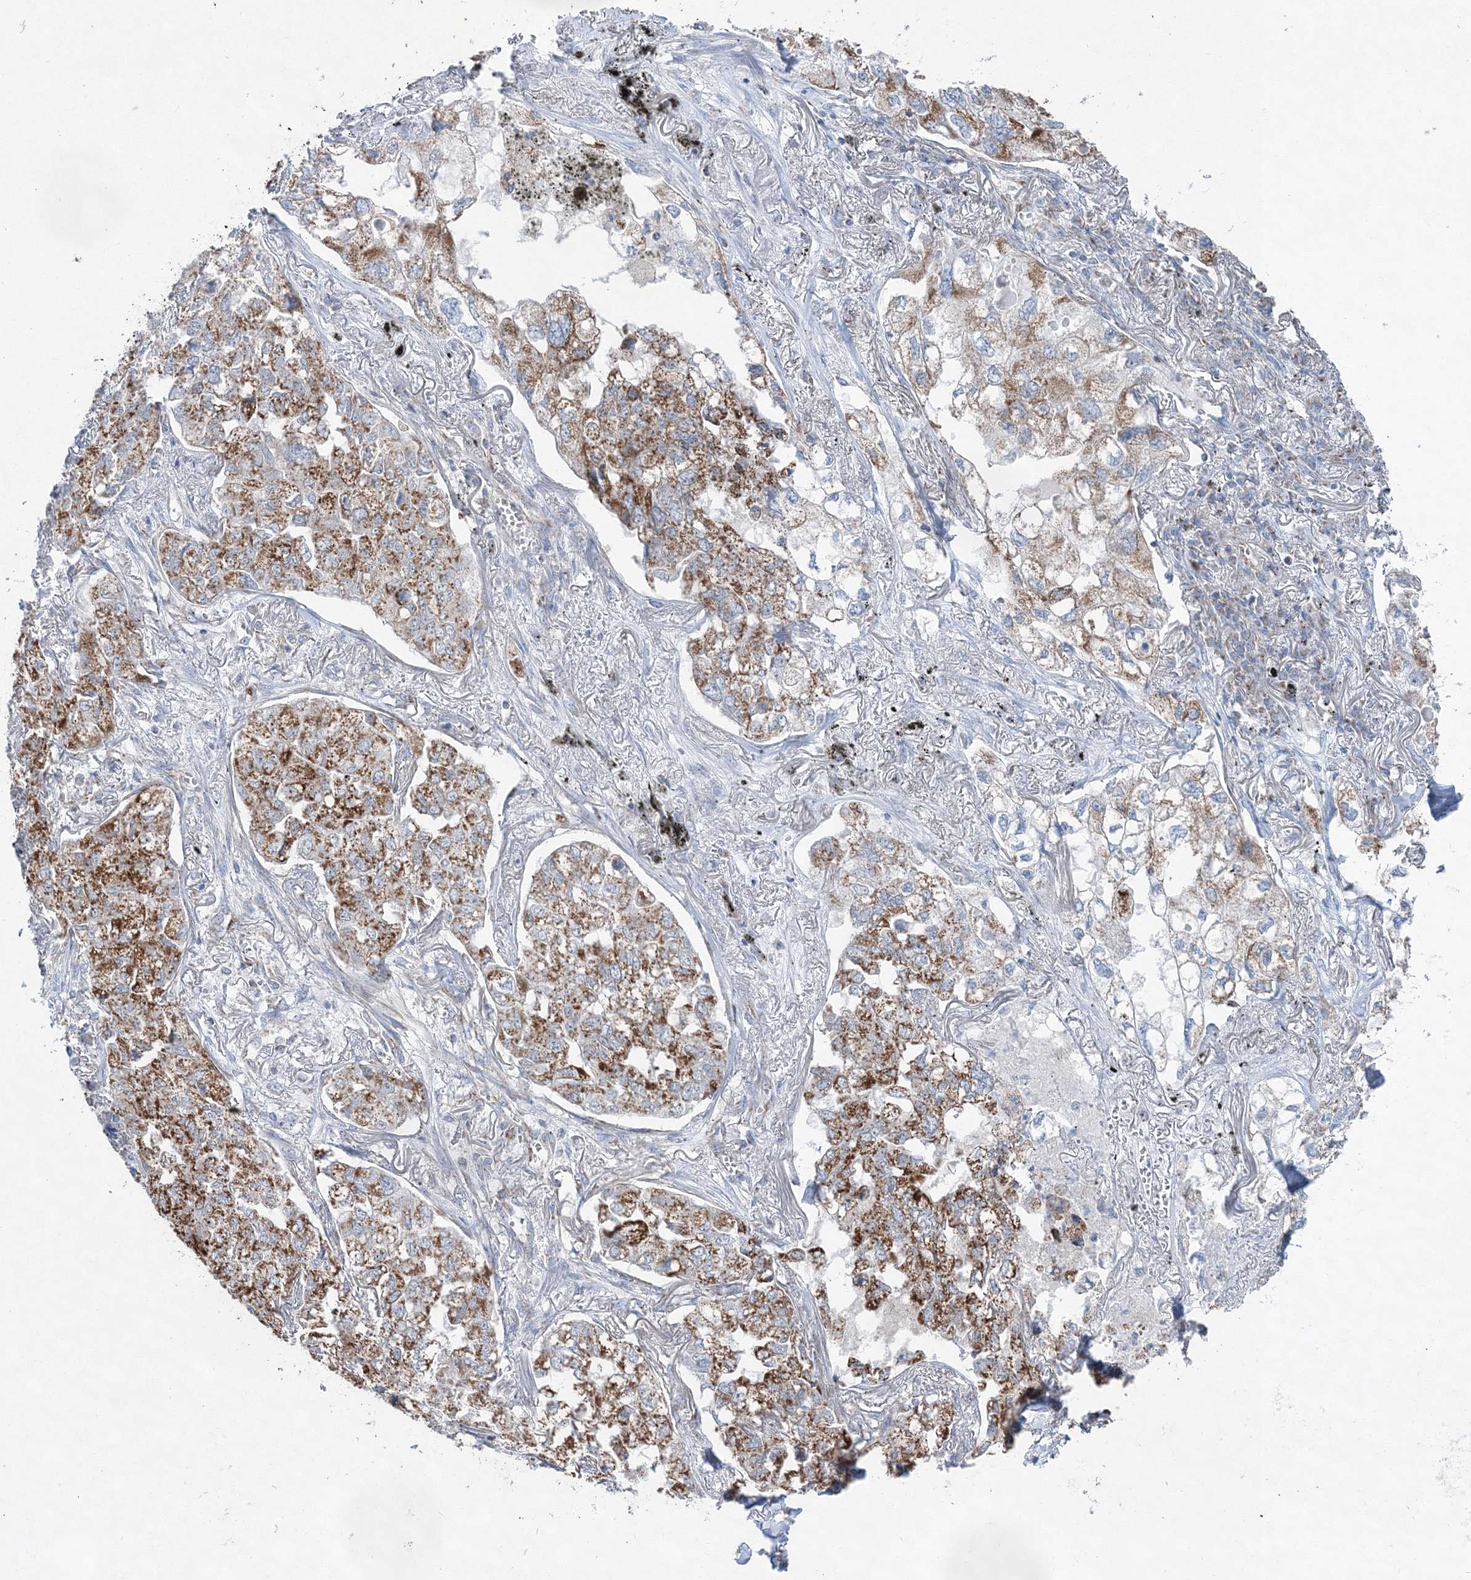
{"staining": {"intensity": "strong", "quantity": ">75%", "location": "cytoplasmic/membranous"}, "tissue": "lung cancer", "cell_type": "Tumor cells", "image_type": "cancer", "snomed": [{"axis": "morphology", "description": "Adenocarcinoma, NOS"}, {"axis": "topography", "description": "Lung"}], "caption": "Protein expression analysis of adenocarcinoma (lung) demonstrates strong cytoplasmic/membranous staining in about >75% of tumor cells. (DAB = brown stain, brightfield microscopy at high magnification).", "gene": "HIBCH", "patient": {"sex": "male", "age": 65}}